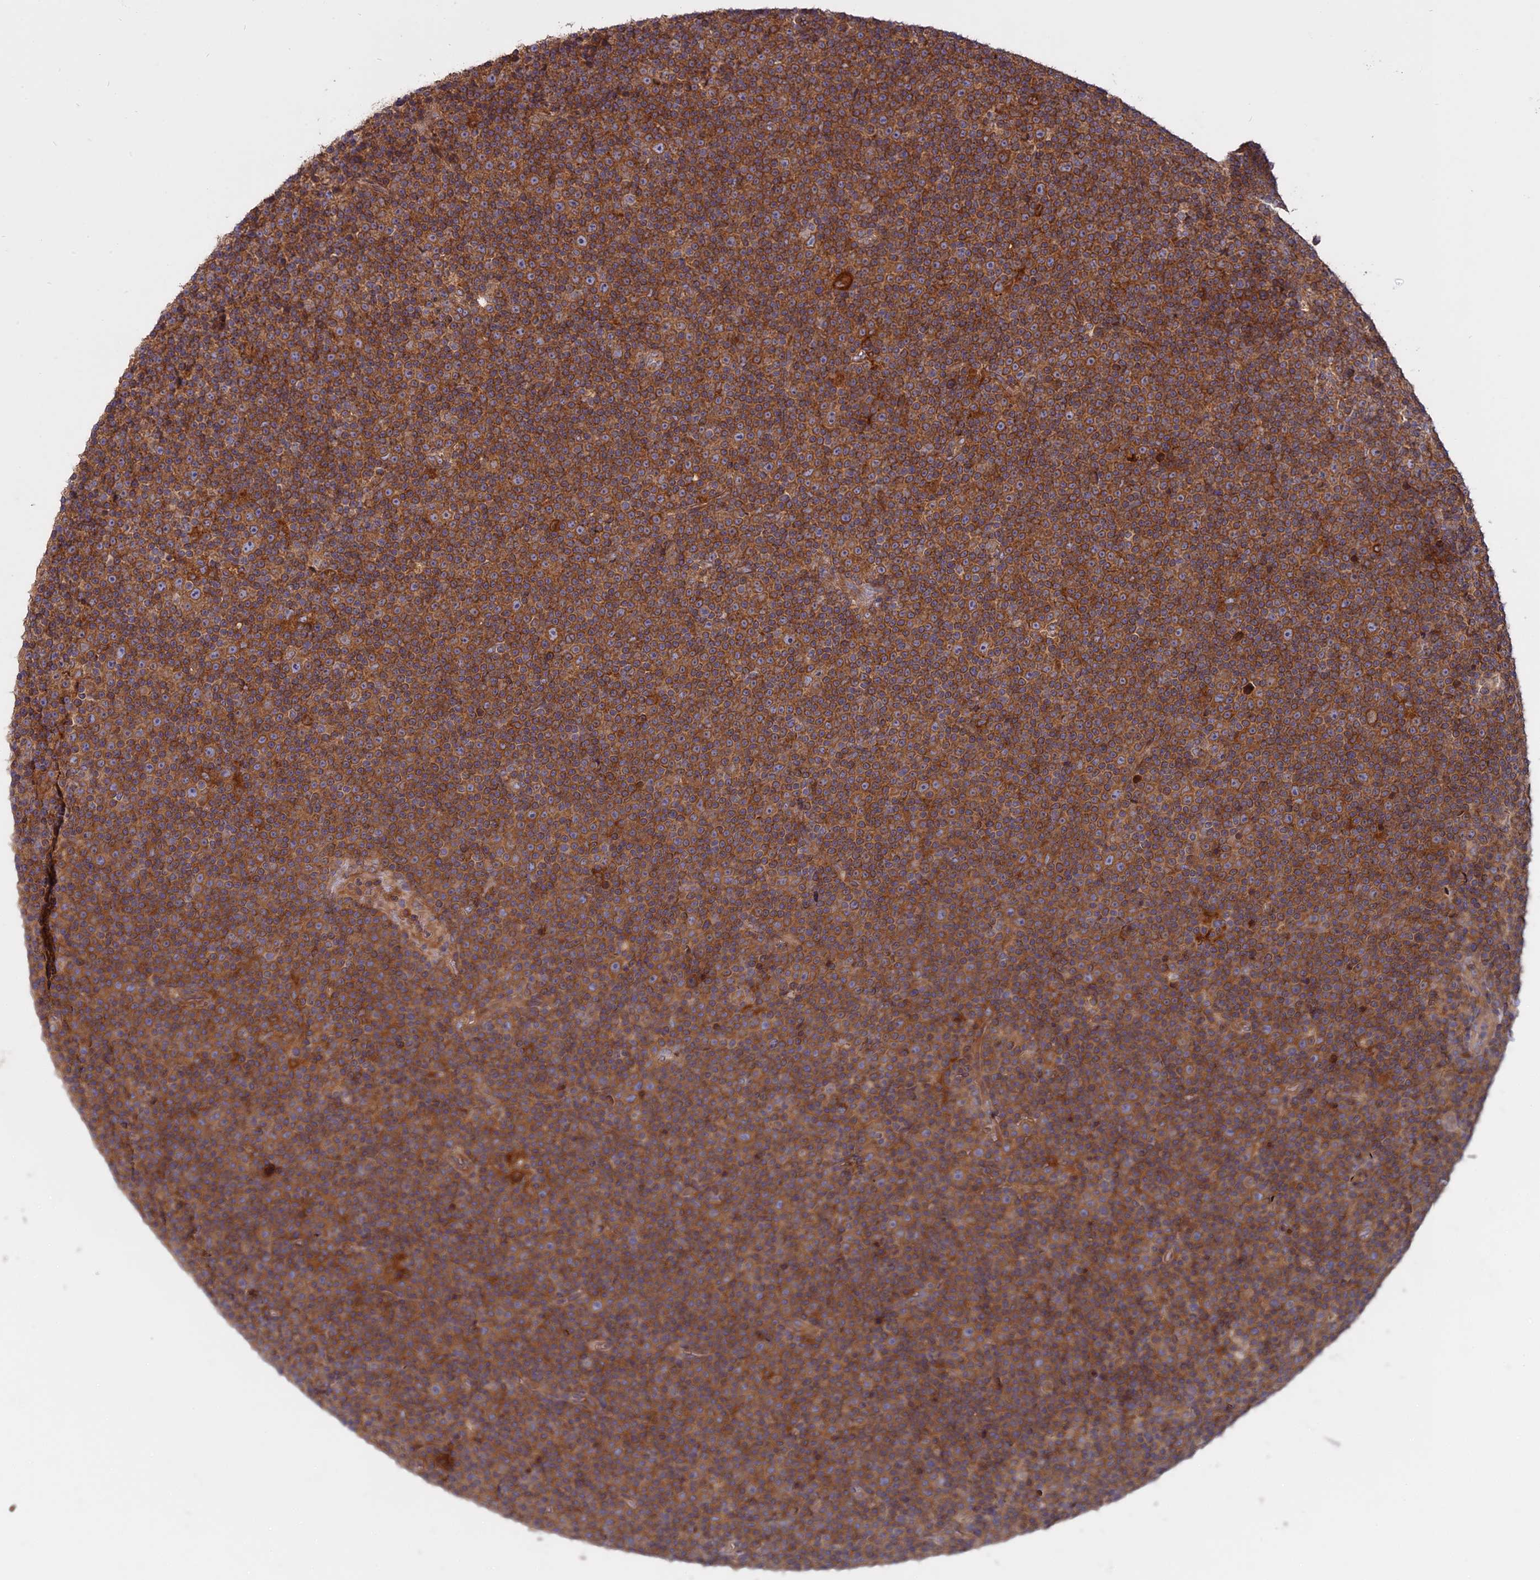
{"staining": {"intensity": "strong", "quantity": ">75%", "location": "cytoplasmic/membranous"}, "tissue": "lymphoma", "cell_type": "Tumor cells", "image_type": "cancer", "snomed": [{"axis": "morphology", "description": "Malignant lymphoma, non-Hodgkin's type, Low grade"}, {"axis": "topography", "description": "Lymph node"}], "caption": "A high-resolution micrograph shows IHC staining of malignant lymphoma, non-Hodgkin's type (low-grade), which shows strong cytoplasmic/membranous expression in approximately >75% of tumor cells. (Stains: DAB in brown, nuclei in blue, Microscopy: brightfield microscopy at high magnification).", "gene": "TMEM208", "patient": {"sex": "female", "age": 67}}